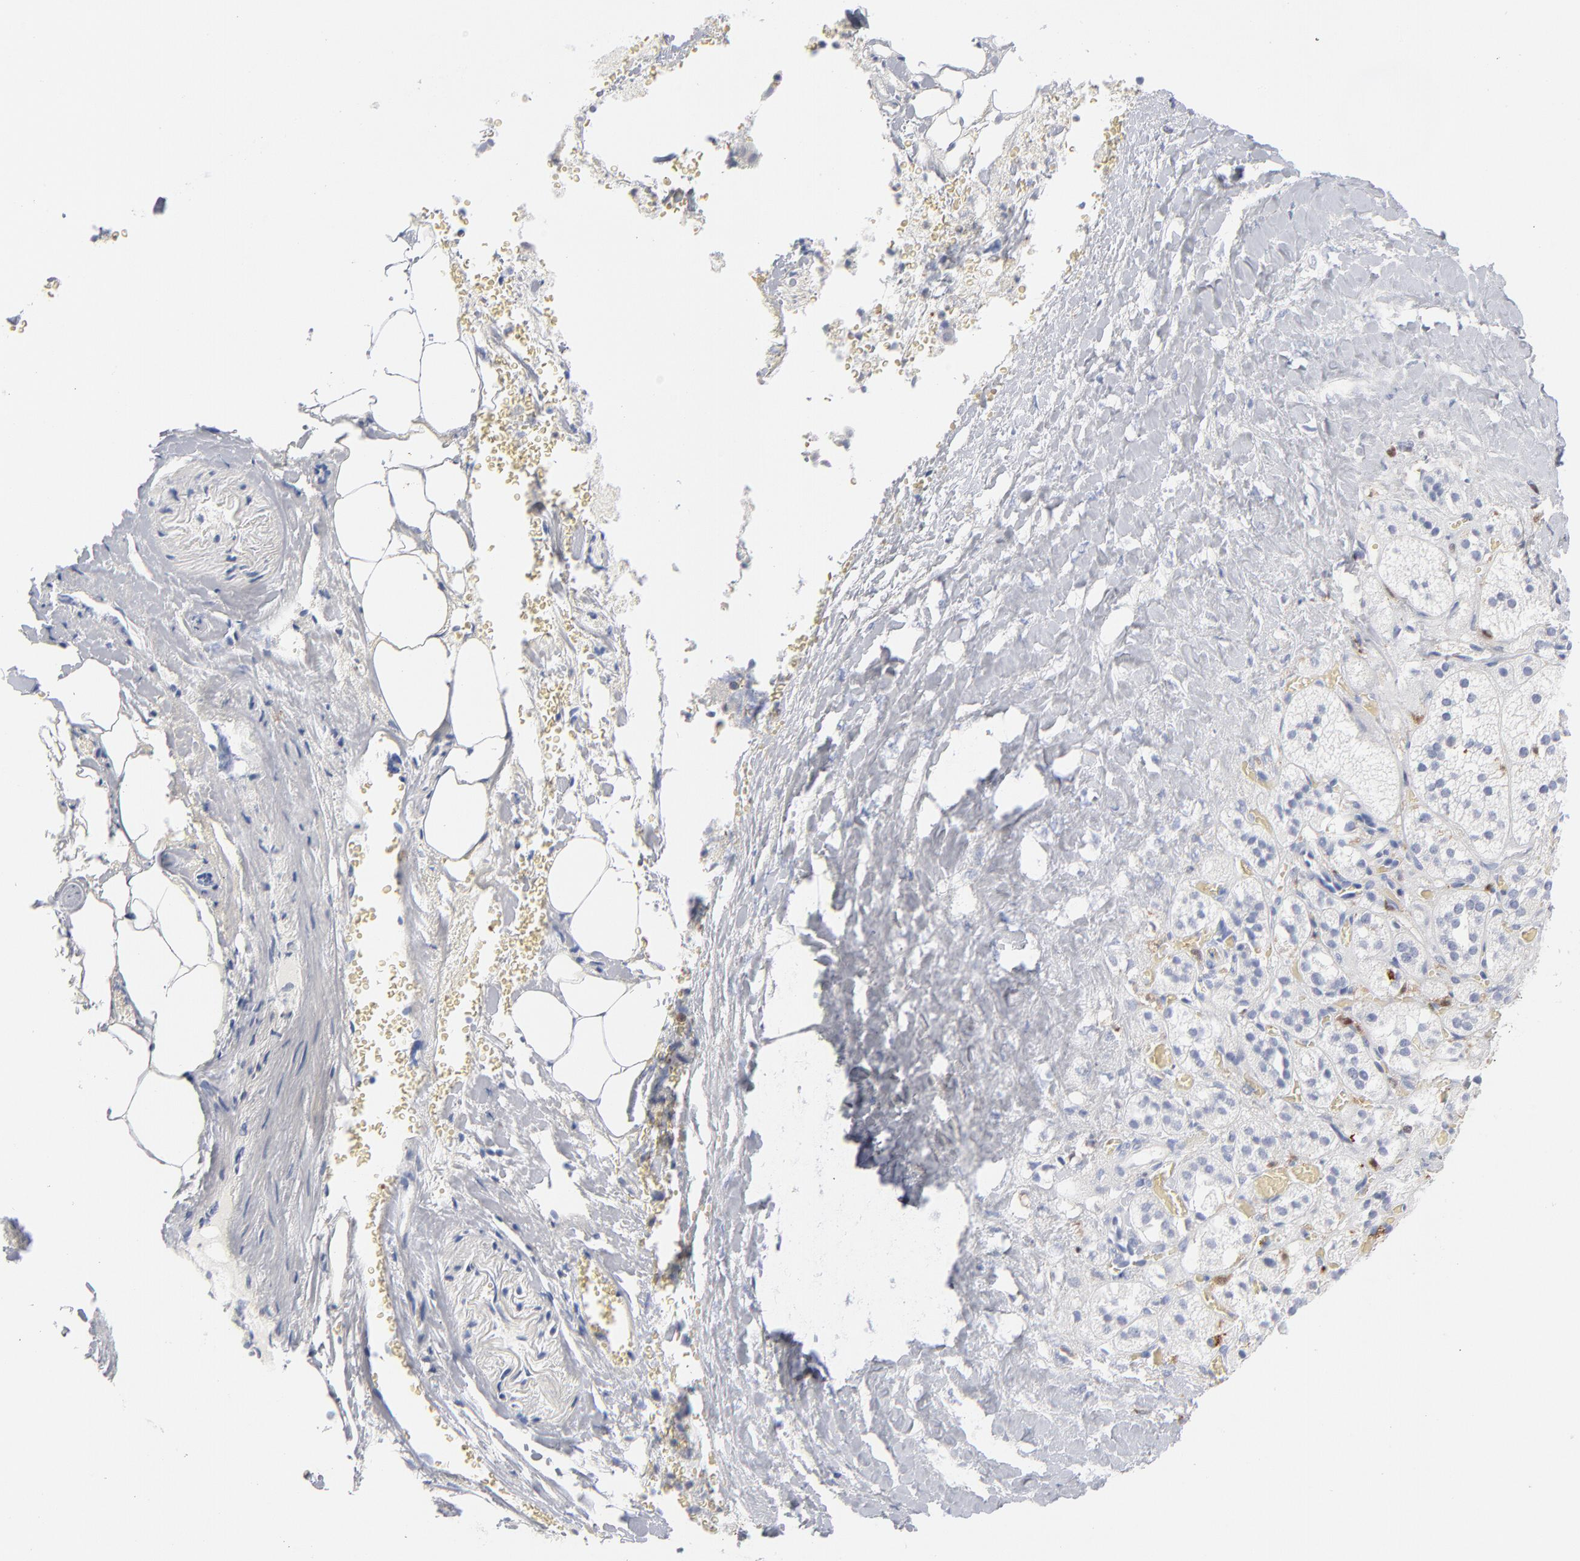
{"staining": {"intensity": "negative", "quantity": "none", "location": "none"}, "tissue": "adrenal gland", "cell_type": "Glandular cells", "image_type": "normal", "snomed": [{"axis": "morphology", "description": "Normal tissue, NOS"}, {"axis": "topography", "description": "Adrenal gland"}], "caption": "Immunohistochemistry (IHC) histopathology image of benign human adrenal gland stained for a protein (brown), which exhibits no positivity in glandular cells. Nuclei are stained in blue.", "gene": "IFIT2", "patient": {"sex": "female", "age": 71}}